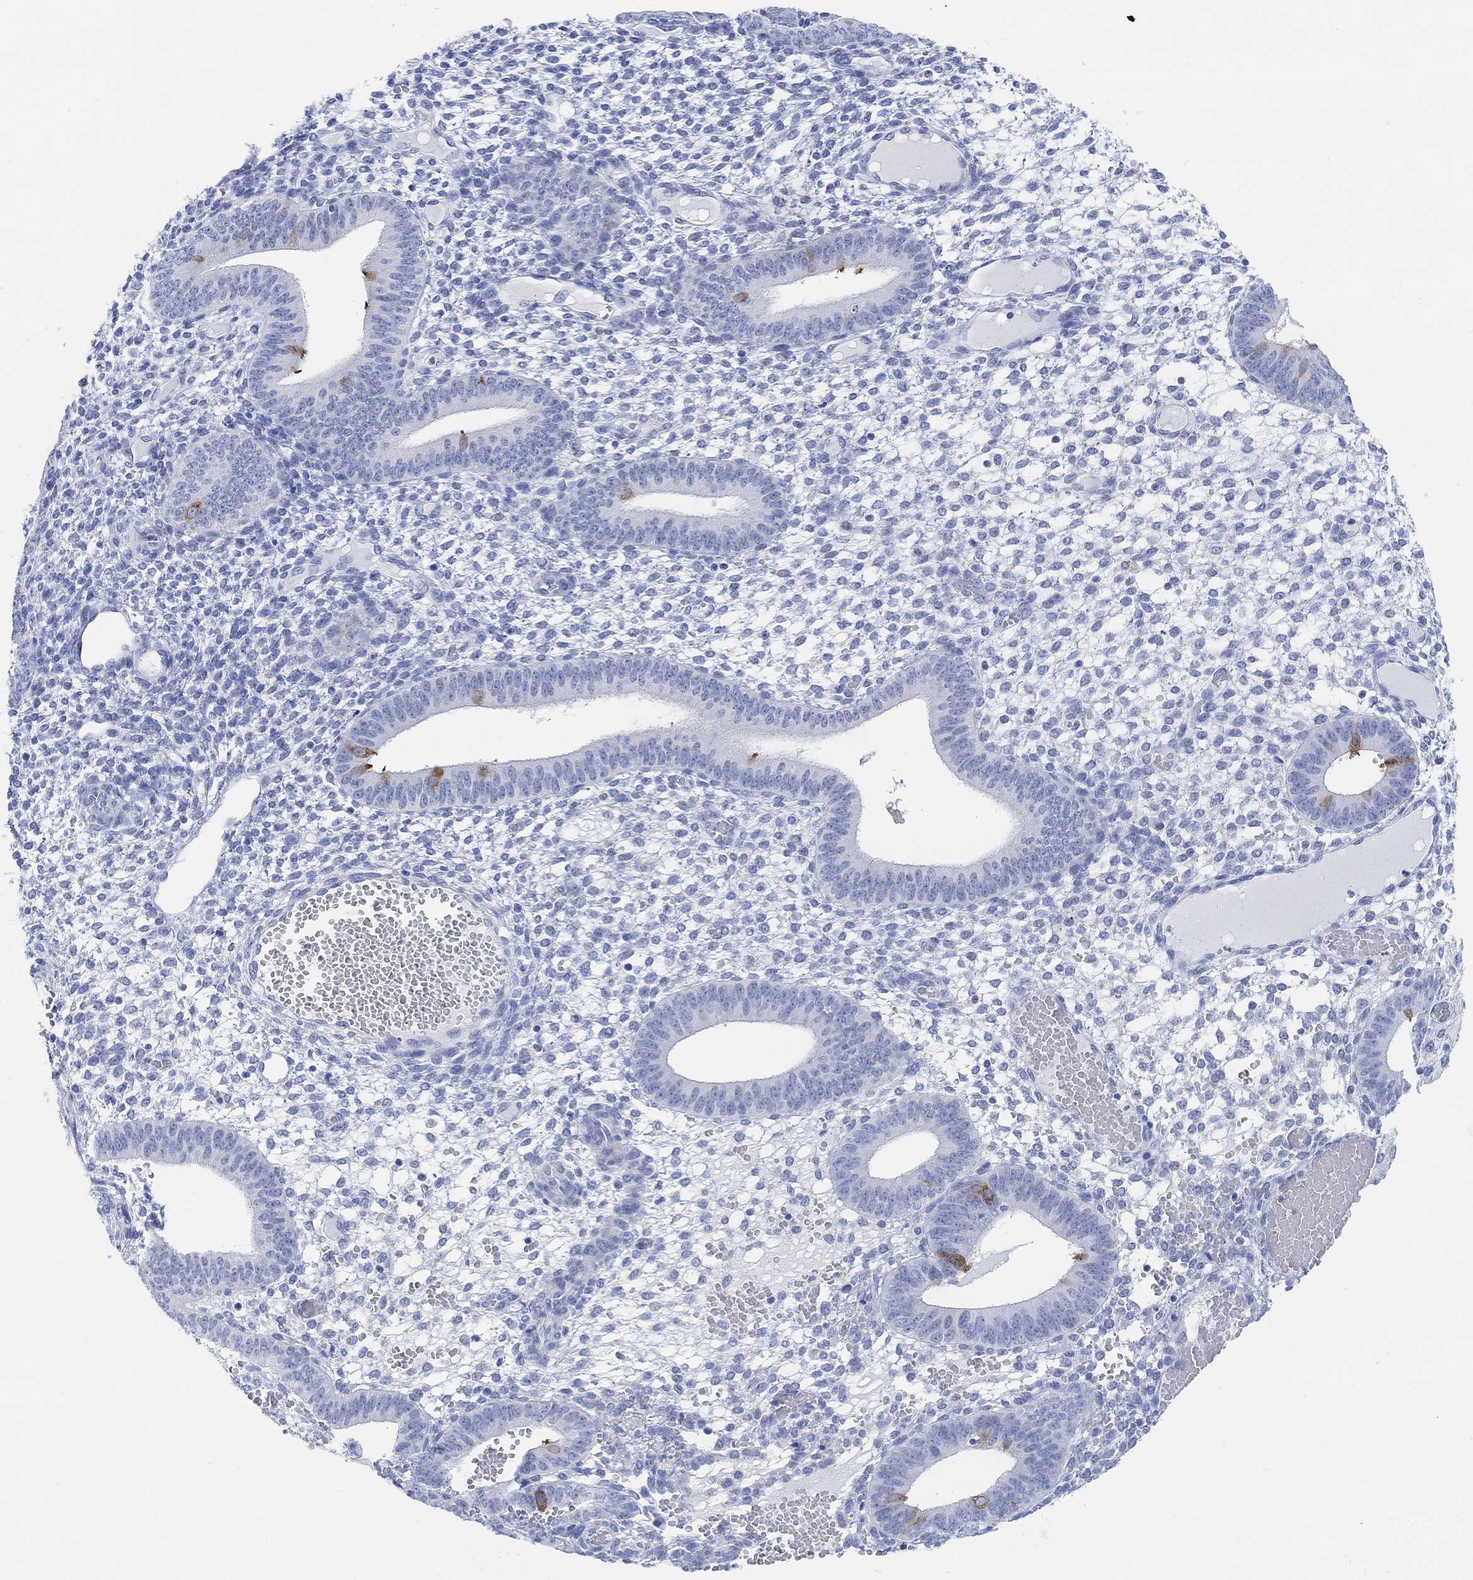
{"staining": {"intensity": "negative", "quantity": "none", "location": "none"}, "tissue": "endometrium", "cell_type": "Cells in endometrial stroma", "image_type": "normal", "snomed": [{"axis": "morphology", "description": "Normal tissue, NOS"}, {"axis": "topography", "description": "Endometrium"}], "caption": "Cells in endometrial stroma show no significant protein expression in normal endometrium.", "gene": "ENO4", "patient": {"sex": "female", "age": 42}}